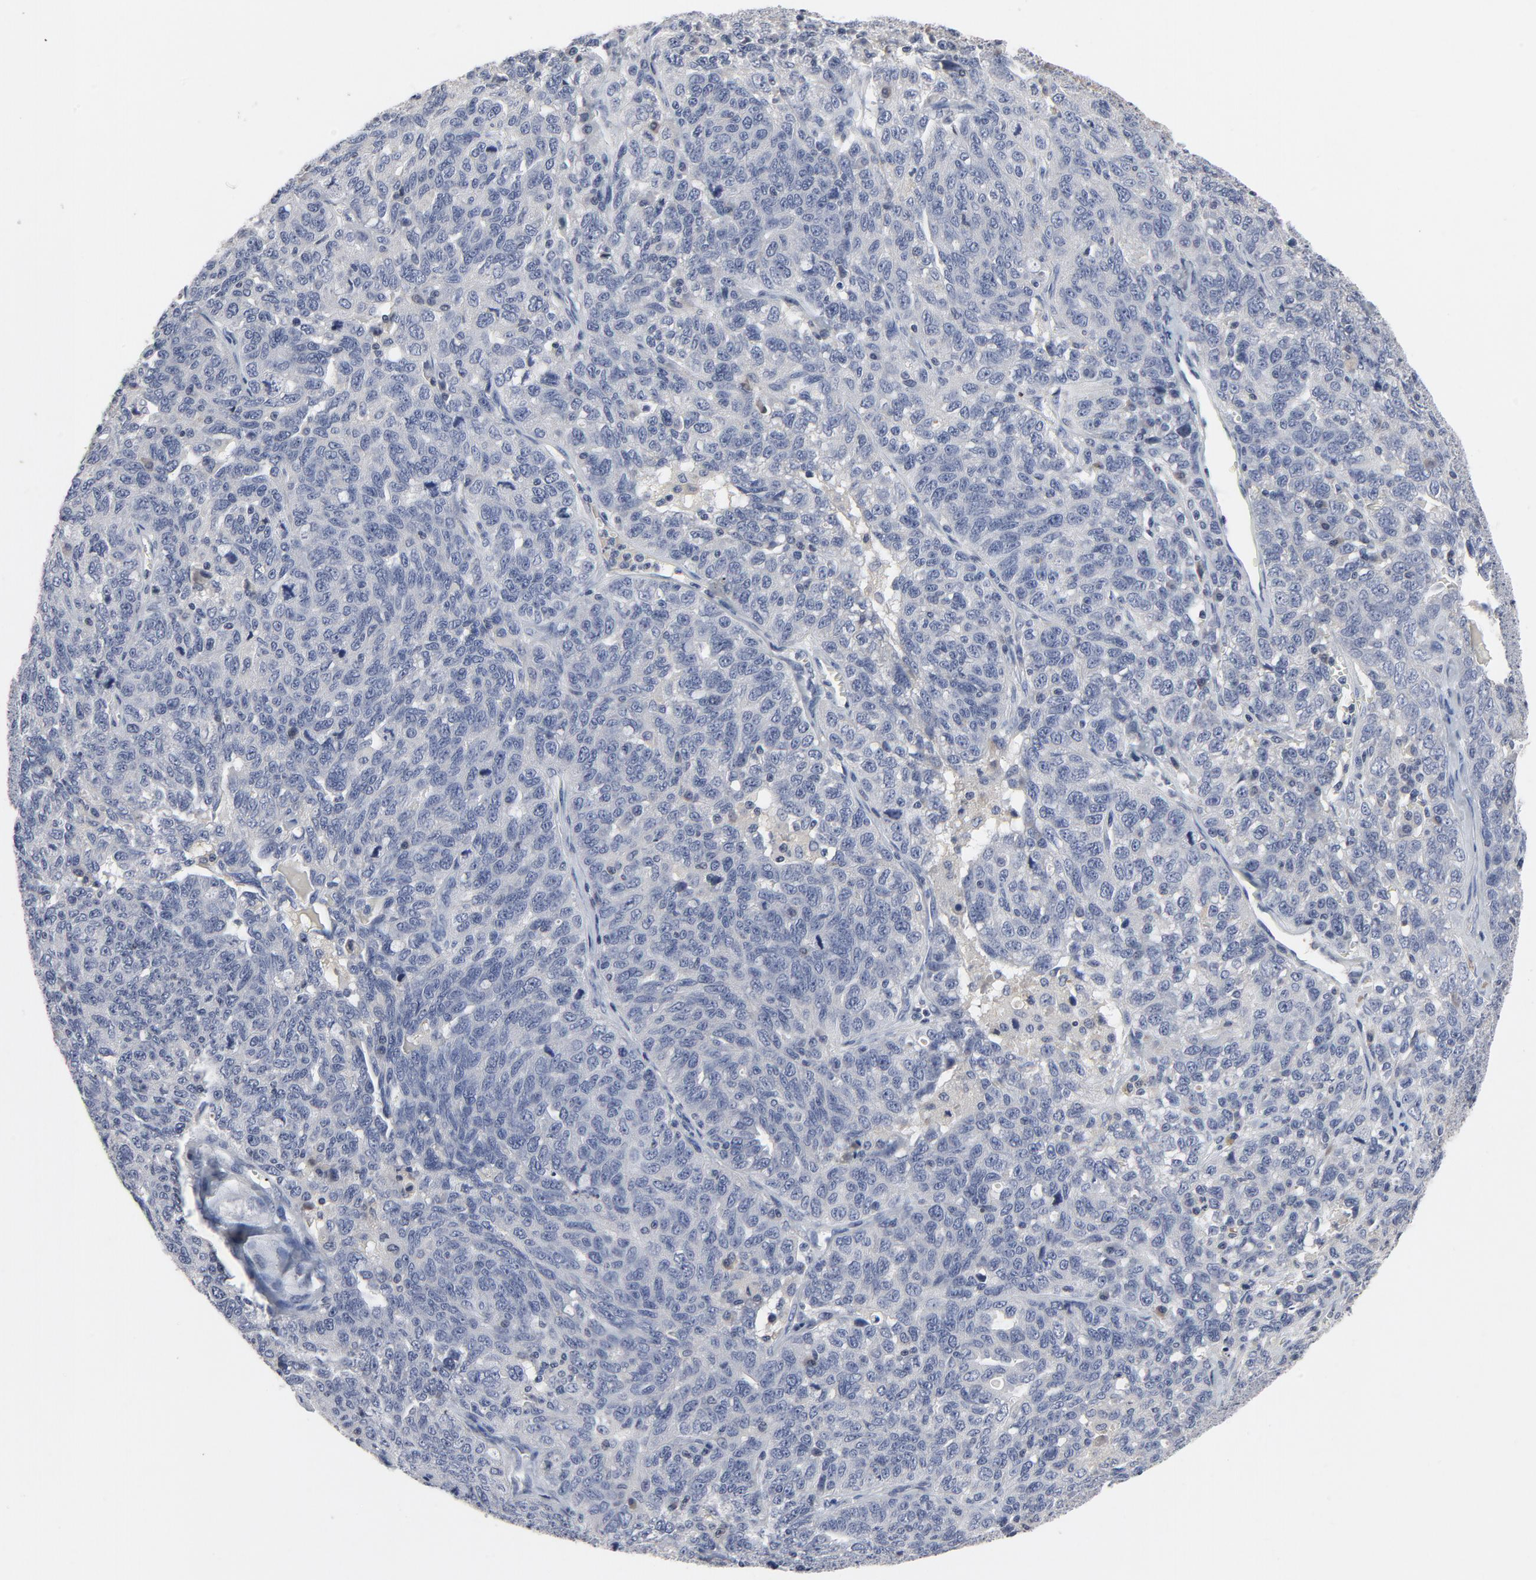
{"staining": {"intensity": "negative", "quantity": "none", "location": "none"}, "tissue": "ovarian cancer", "cell_type": "Tumor cells", "image_type": "cancer", "snomed": [{"axis": "morphology", "description": "Cystadenocarcinoma, serous, NOS"}, {"axis": "topography", "description": "Ovary"}], "caption": "Immunohistochemistry (IHC) micrograph of human ovarian cancer (serous cystadenocarcinoma) stained for a protein (brown), which reveals no positivity in tumor cells.", "gene": "TCL1A", "patient": {"sex": "female", "age": 71}}